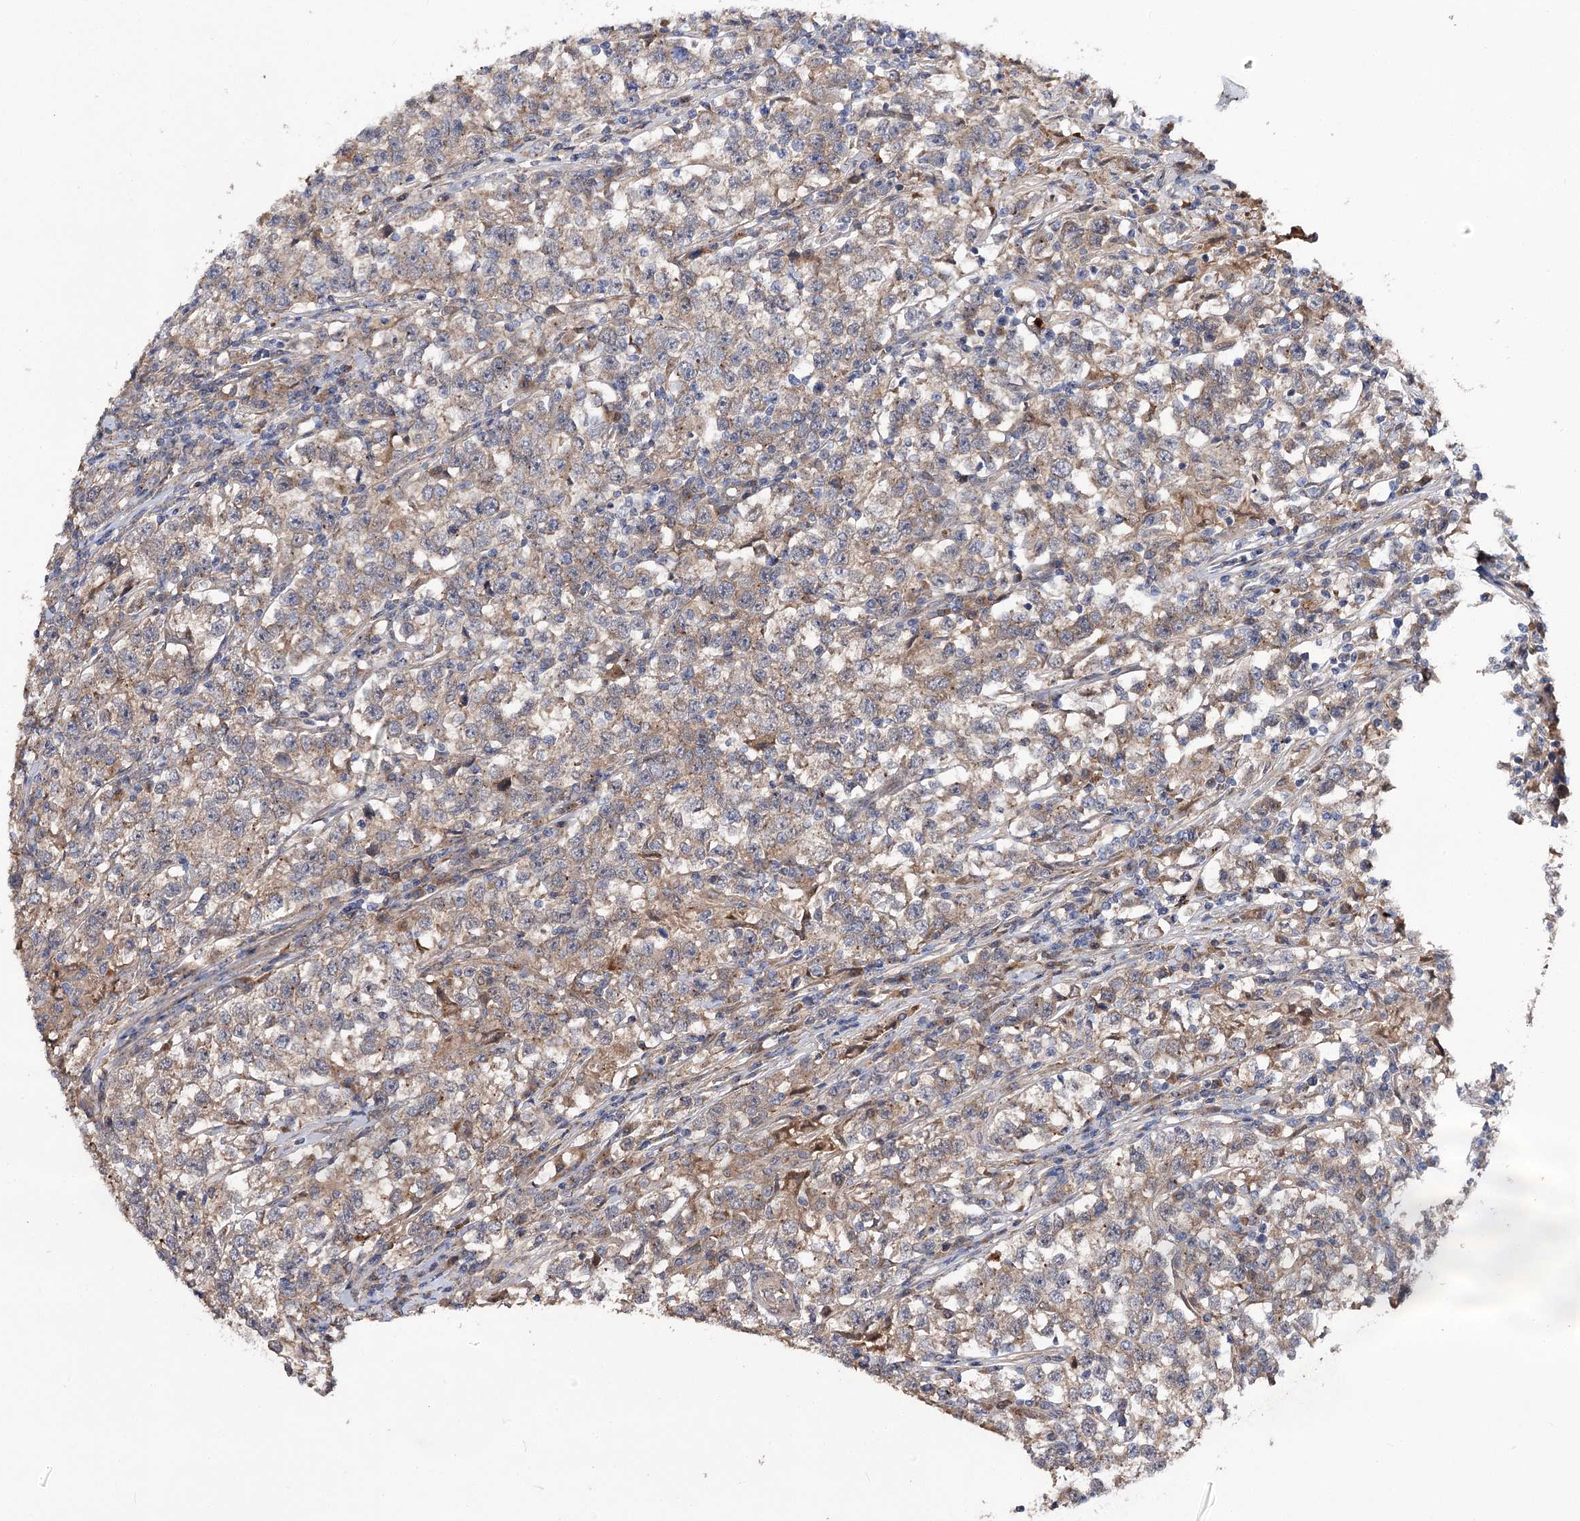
{"staining": {"intensity": "weak", "quantity": ">75%", "location": "cytoplasmic/membranous"}, "tissue": "testis cancer", "cell_type": "Tumor cells", "image_type": "cancer", "snomed": [{"axis": "morphology", "description": "Normal tissue, NOS"}, {"axis": "morphology", "description": "Seminoma, NOS"}, {"axis": "topography", "description": "Testis"}], "caption": "Weak cytoplasmic/membranous protein staining is identified in about >75% of tumor cells in testis cancer (seminoma). The staining is performed using DAB brown chromogen to label protein expression. The nuclei are counter-stained blue using hematoxylin.", "gene": "MINDY3", "patient": {"sex": "male", "age": 43}}